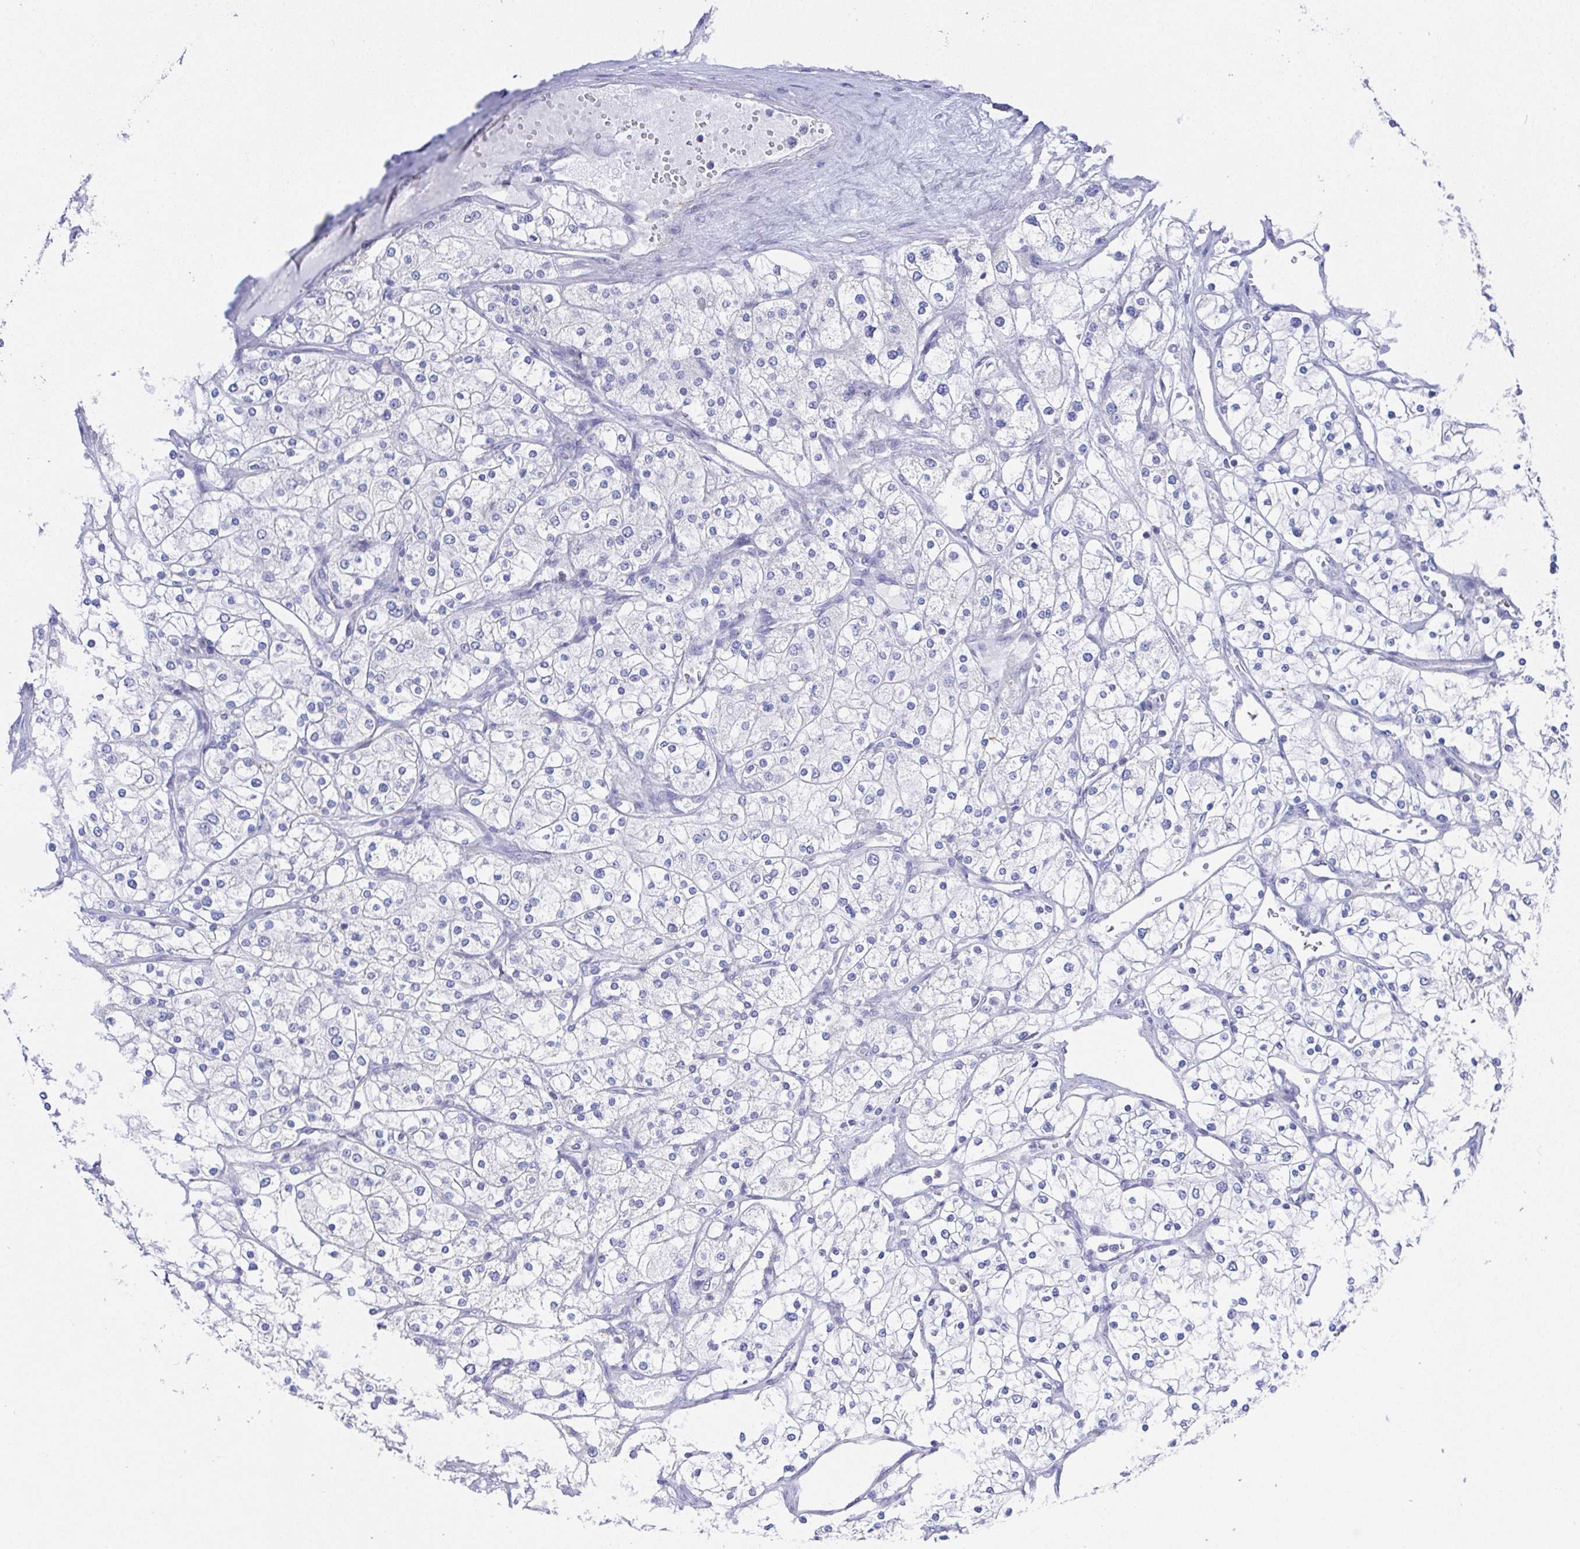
{"staining": {"intensity": "negative", "quantity": "none", "location": "none"}, "tissue": "renal cancer", "cell_type": "Tumor cells", "image_type": "cancer", "snomed": [{"axis": "morphology", "description": "Adenocarcinoma, NOS"}, {"axis": "topography", "description": "Kidney"}], "caption": "The photomicrograph exhibits no significant staining in tumor cells of renal cancer. (DAB (3,3'-diaminobenzidine) IHC visualized using brightfield microscopy, high magnification).", "gene": "PRG3", "patient": {"sex": "male", "age": 80}}